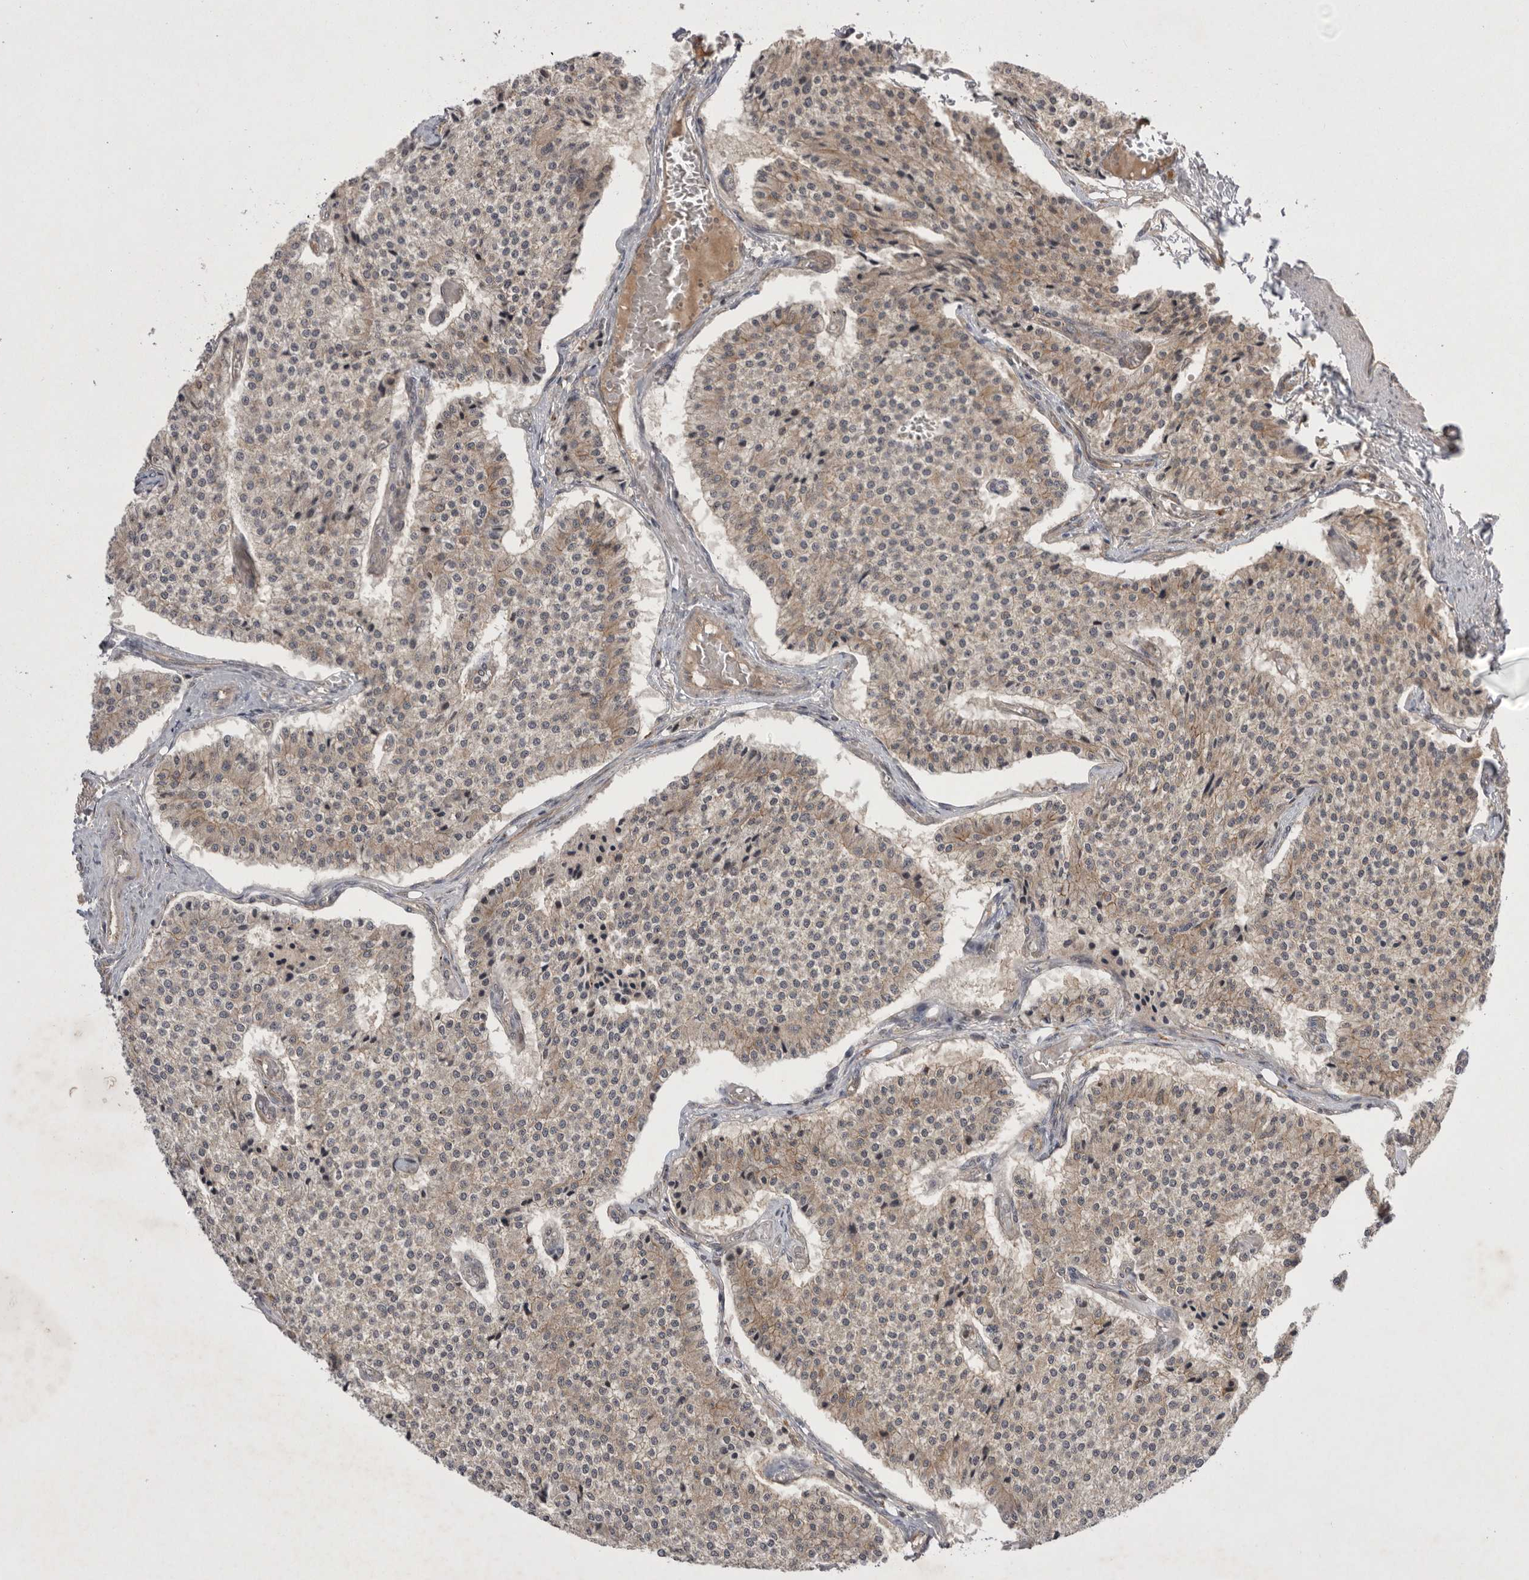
{"staining": {"intensity": "weak", "quantity": ">75%", "location": "cytoplasmic/membranous"}, "tissue": "carcinoid", "cell_type": "Tumor cells", "image_type": "cancer", "snomed": [{"axis": "morphology", "description": "Carcinoid, malignant, NOS"}, {"axis": "topography", "description": "Colon"}], "caption": "Immunohistochemical staining of malignant carcinoid shows low levels of weak cytoplasmic/membranous expression in about >75% of tumor cells.", "gene": "NRCAM", "patient": {"sex": "female", "age": 52}}